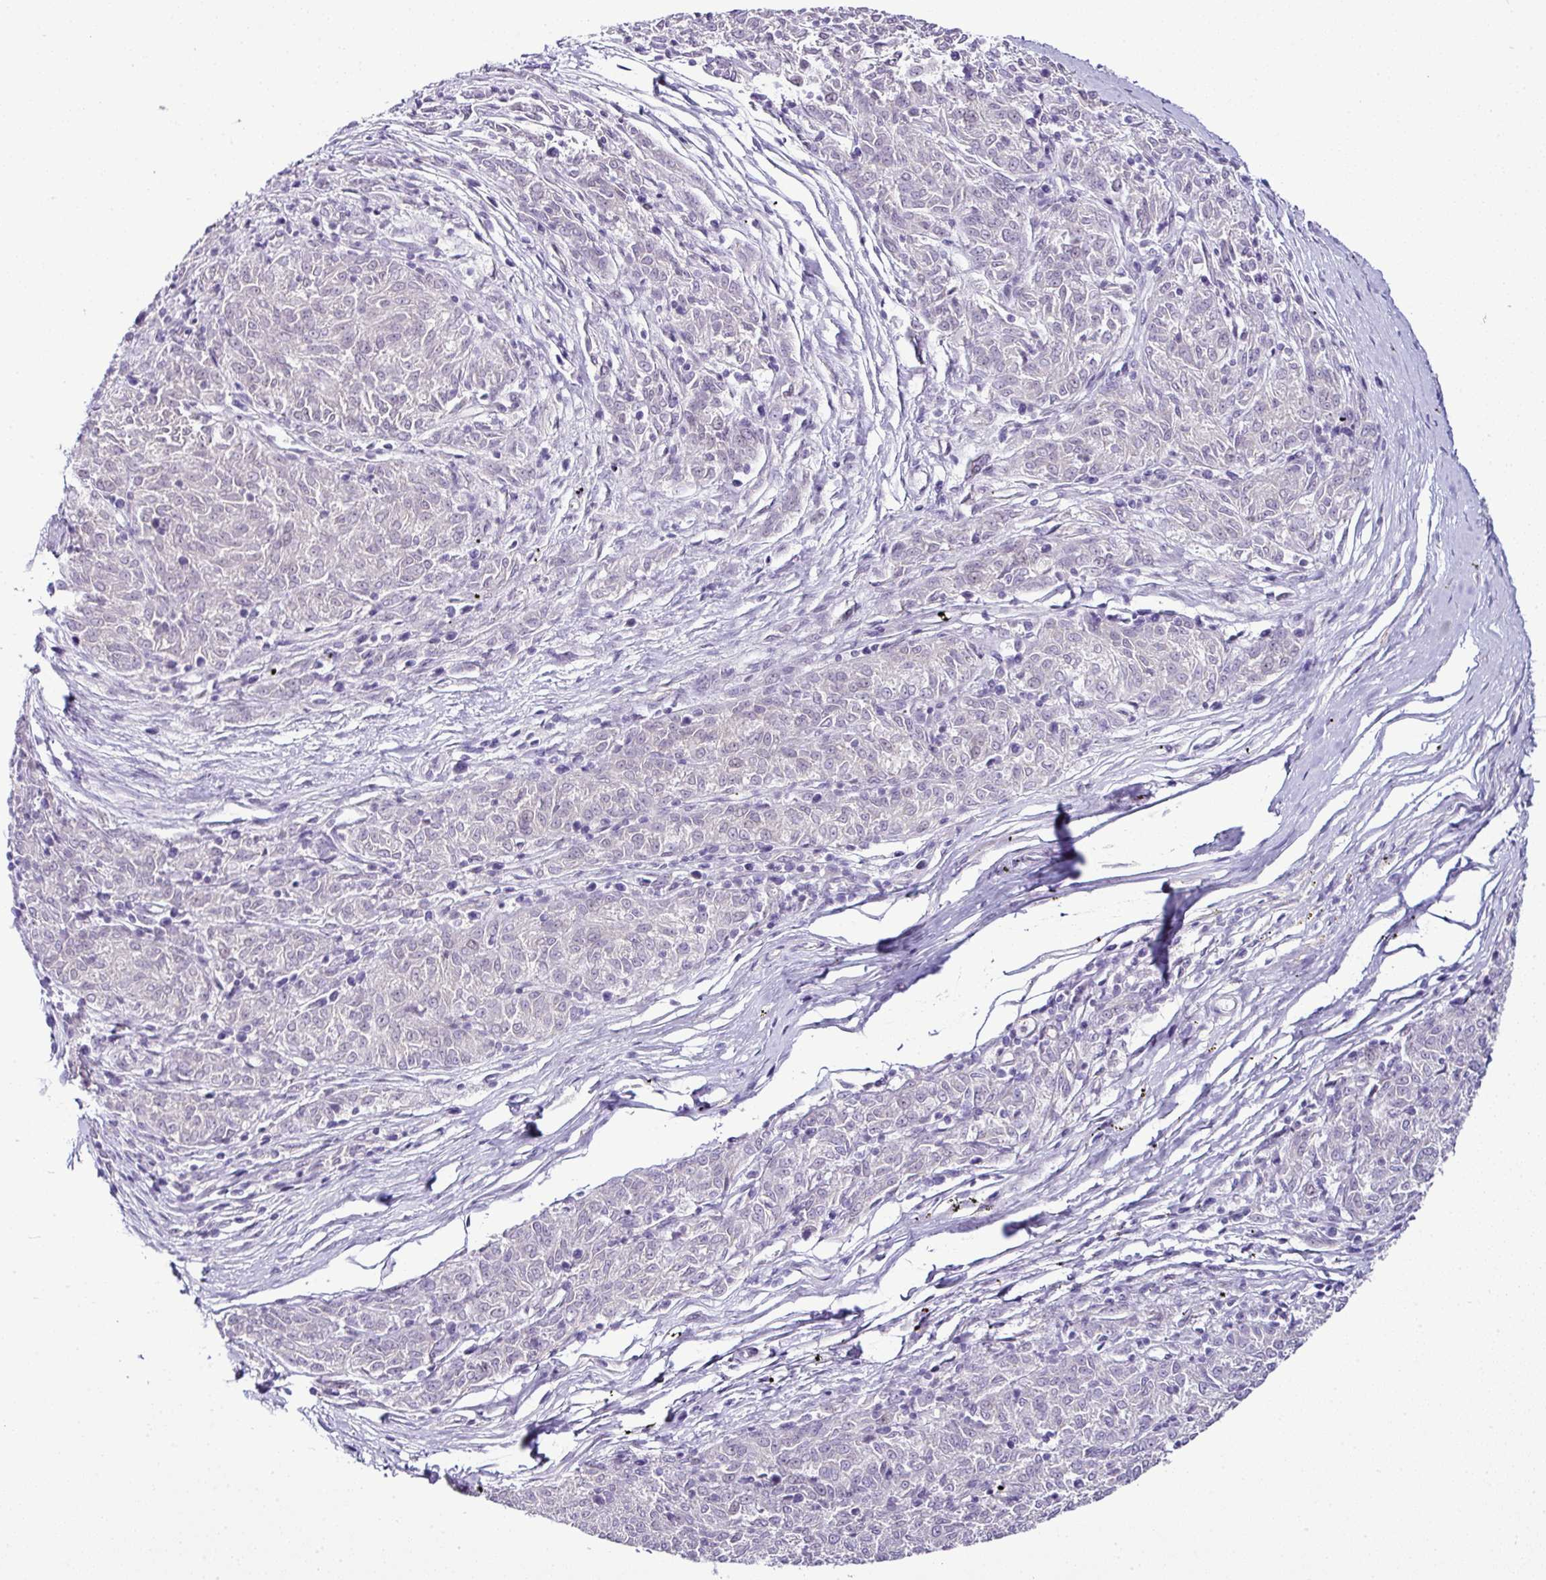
{"staining": {"intensity": "negative", "quantity": "none", "location": "none"}, "tissue": "melanoma", "cell_type": "Tumor cells", "image_type": "cancer", "snomed": [{"axis": "morphology", "description": "Malignant melanoma, NOS"}, {"axis": "topography", "description": "Skin"}], "caption": "There is no significant staining in tumor cells of malignant melanoma.", "gene": "CMTM5", "patient": {"sex": "female", "age": 72}}